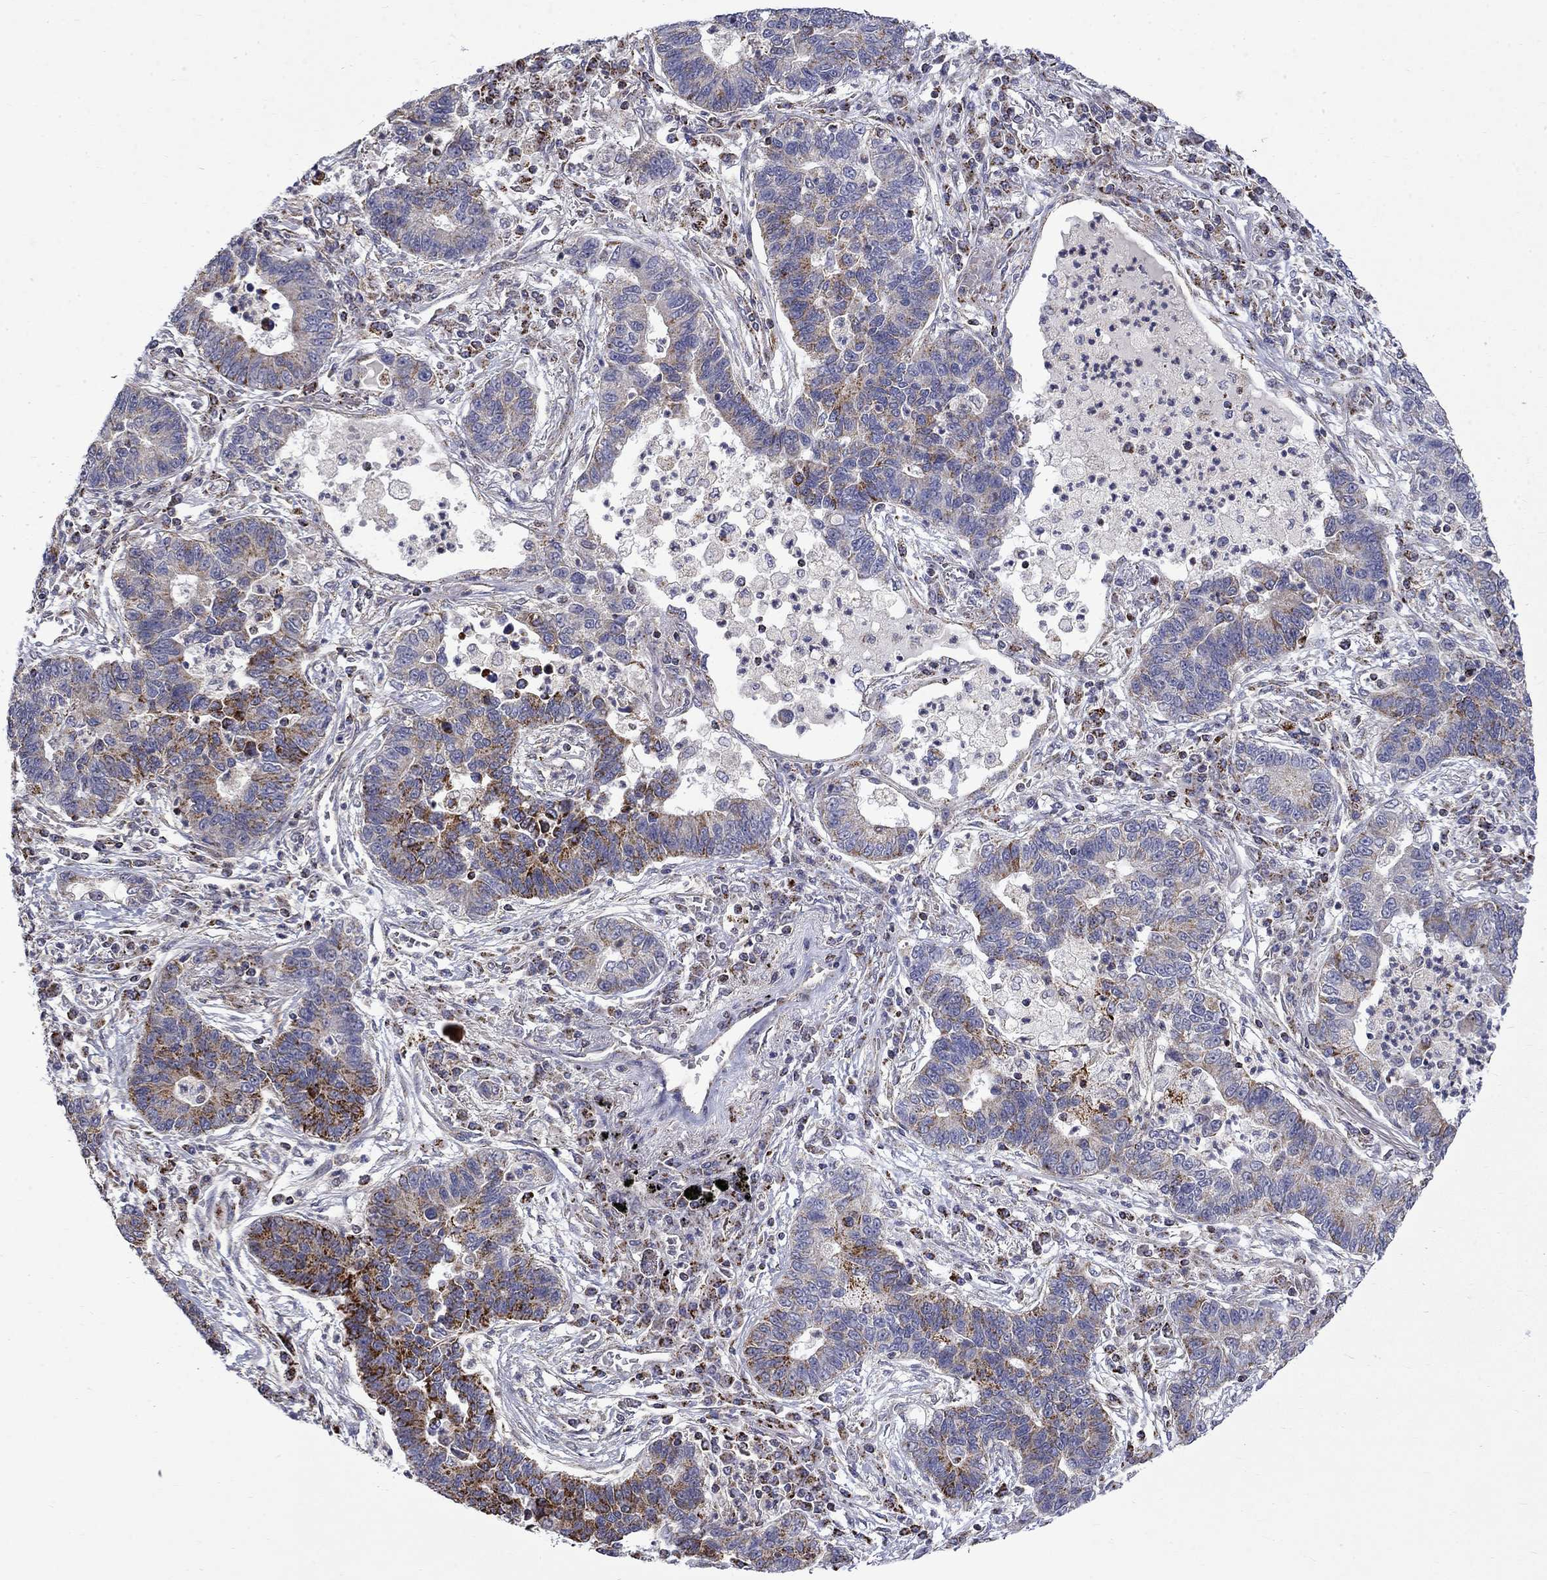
{"staining": {"intensity": "strong", "quantity": "<25%", "location": "cytoplasmic/membranous"}, "tissue": "lung cancer", "cell_type": "Tumor cells", "image_type": "cancer", "snomed": [{"axis": "morphology", "description": "Adenocarcinoma, NOS"}, {"axis": "topography", "description": "Lung"}], "caption": "Immunohistochemistry (IHC) image of neoplastic tissue: human lung adenocarcinoma stained using immunohistochemistry (IHC) shows medium levels of strong protein expression localized specifically in the cytoplasmic/membranous of tumor cells, appearing as a cytoplasmic/membranous brown color.", "gene": "PCBP3", "patient": {"sex": "female", "age": 57}}